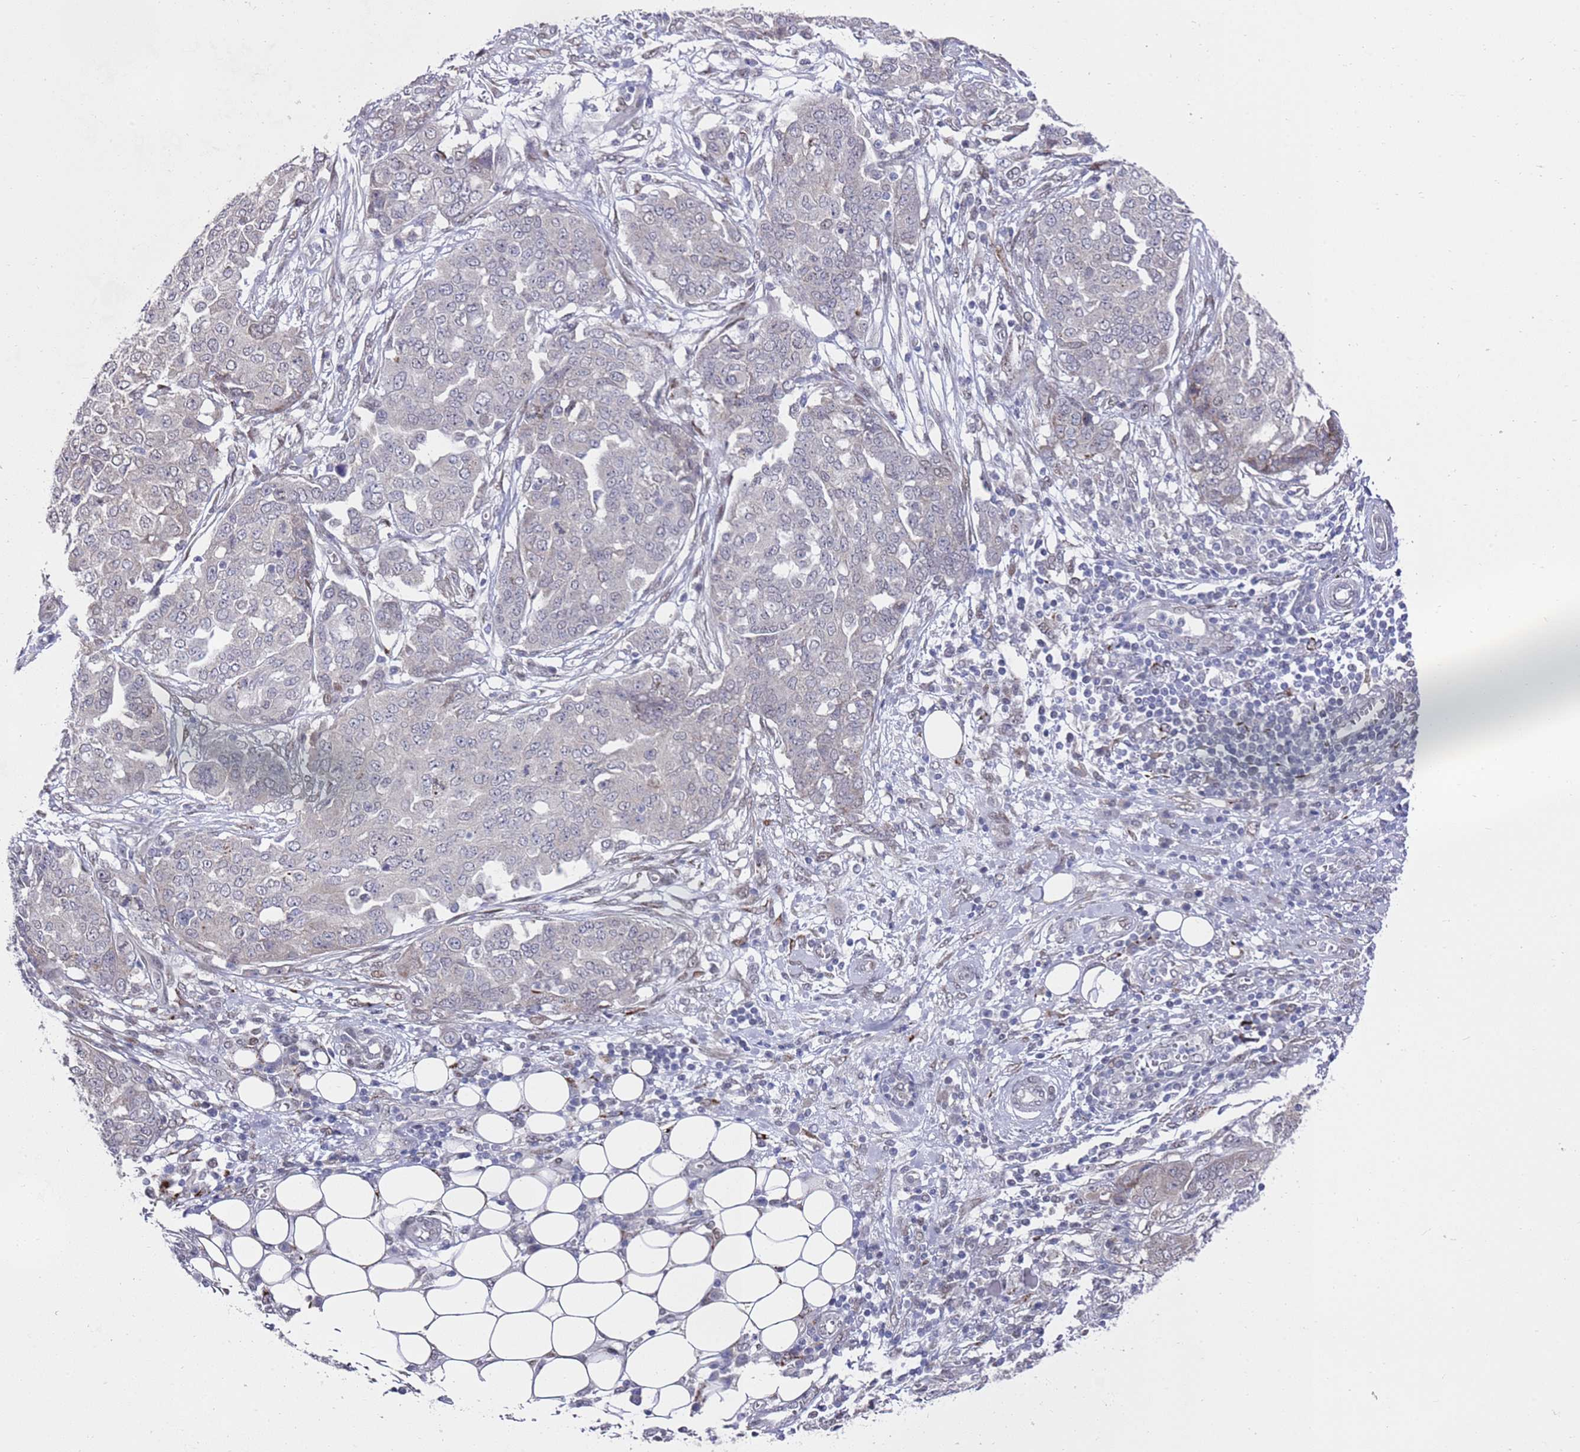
{"staining": {"intensity": "negative", "quantity": "none", "location": "none"}, "tissue": "ovarian cancer", "cell_type": "Tumor cells", "image_type": "cancer", "snomed": [{"axis": "morphology", "description": "Cystadenocarcinoma, serous, NOS"}, {"axis": "topography", "description": "Soft tissue"}, {"axis": "topography", "description": "Ovary"}], "caption": "IHC of human serous cystadenocarcinoma (ovarian) displays no positivity in tumor cells. Nuclei are stained in blue.", "gene": "COPS6", "patient": {"sex": "female", "age": 57}}